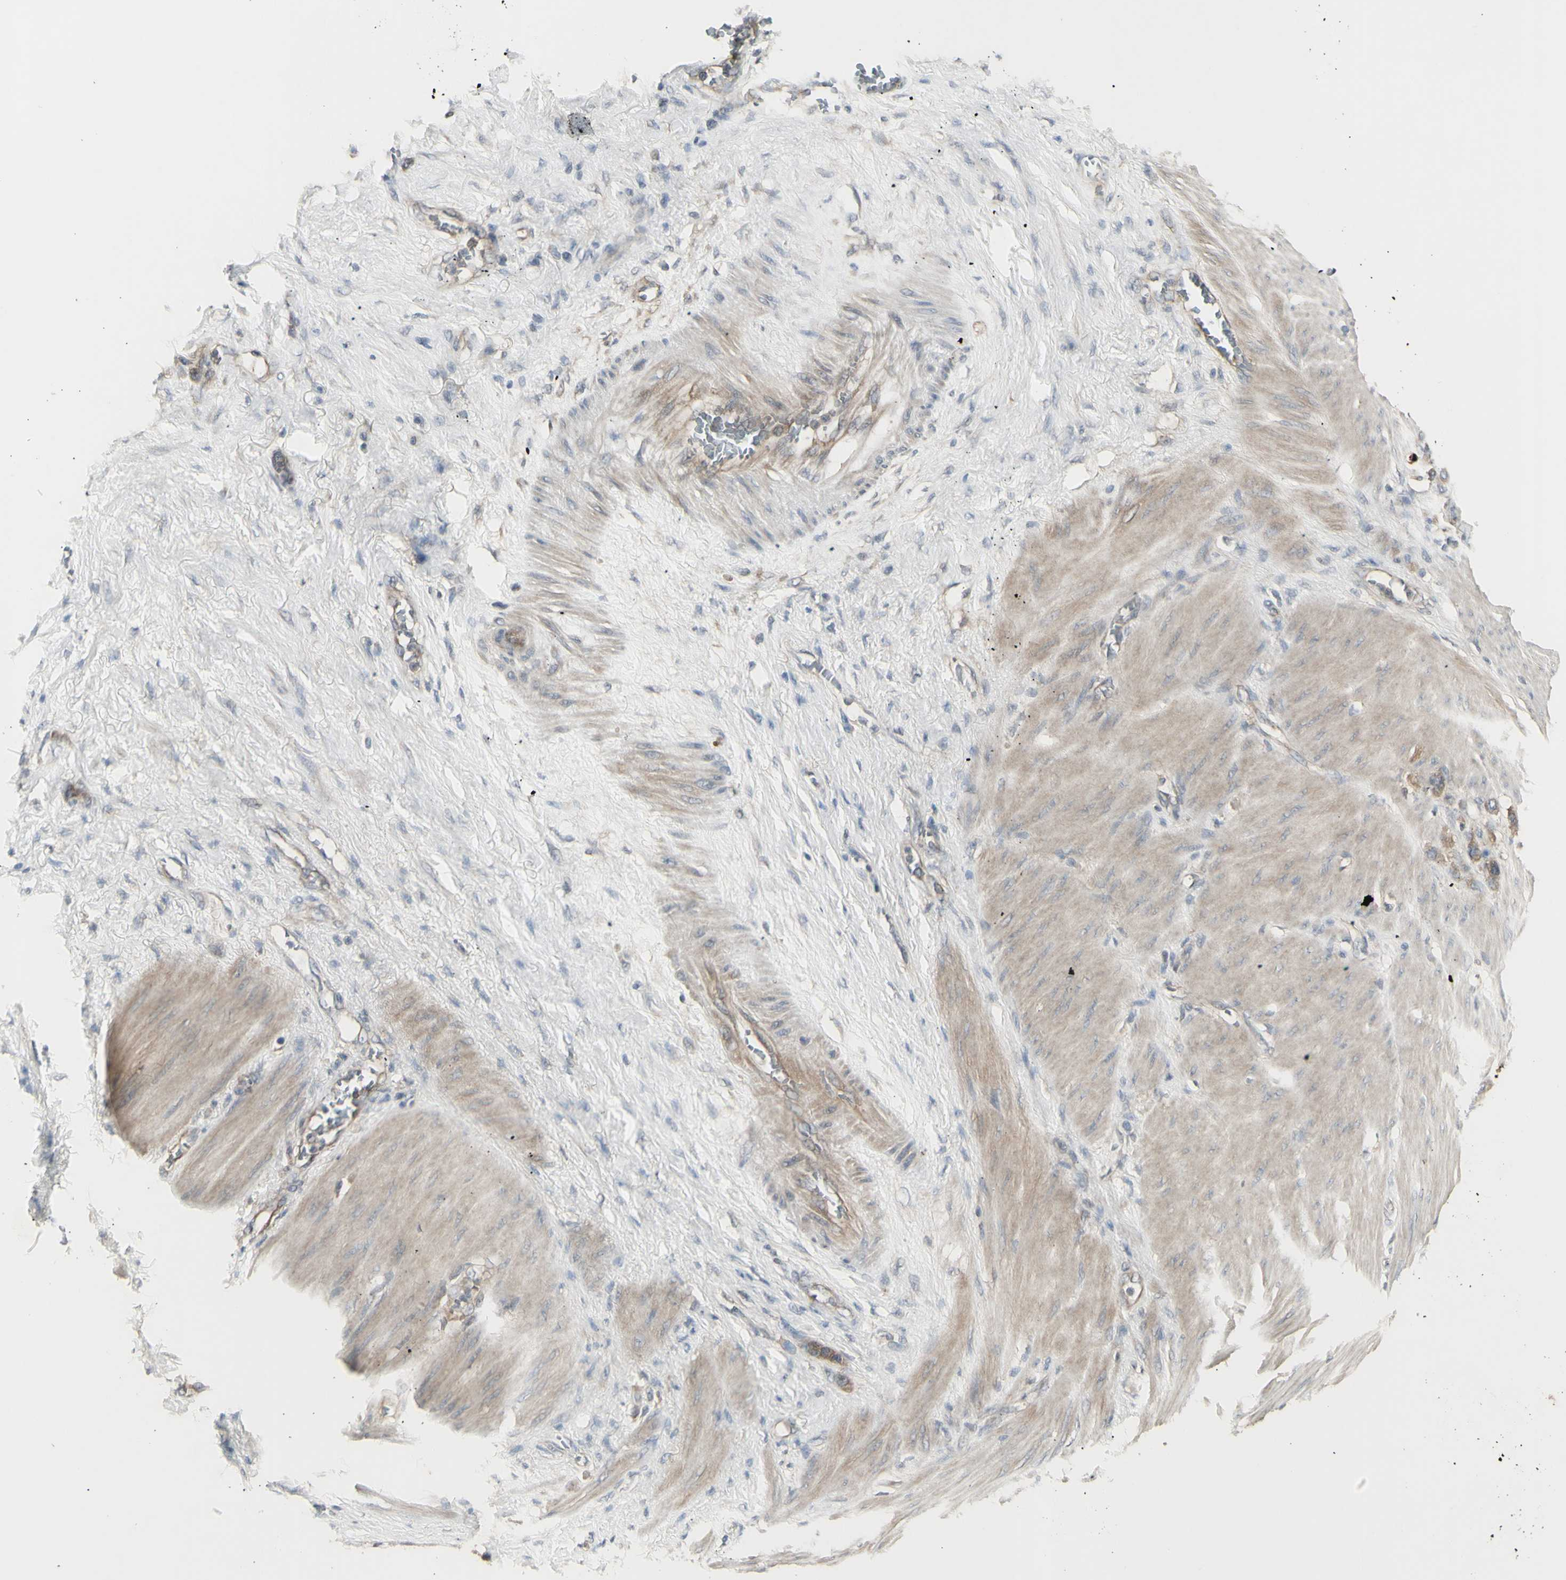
{"staining": {"intensity": "moderate", "quantity": ">75%", "location": "cytoplasmic/membranous"}, "tissue": "stomach cancer", "cell_type": "Tumor cells", "image_type": "cancer", "snomed": [{"axis": "morphology", "description": "Adenocarcinoma, NOS"}, {"axis": "morphology", "description": "Adenocarcinoma, High grade"}, {"axis": "topography", "description": "Stomach, upper"}, {"axis": "topography", "description": "Stomach, lower"}], "caption": "Stomach cancer (adenocarcinoma) stained with DAB IHC exhibits medium levels of moderate cytoplasmic/membranous staining in about >75% of tumor cells. The protein is shown in brown color, while the nuclei are stained blue.", "gene": "CHURC1-FNTB", "patient": {"sex": "female", "age": 65}}